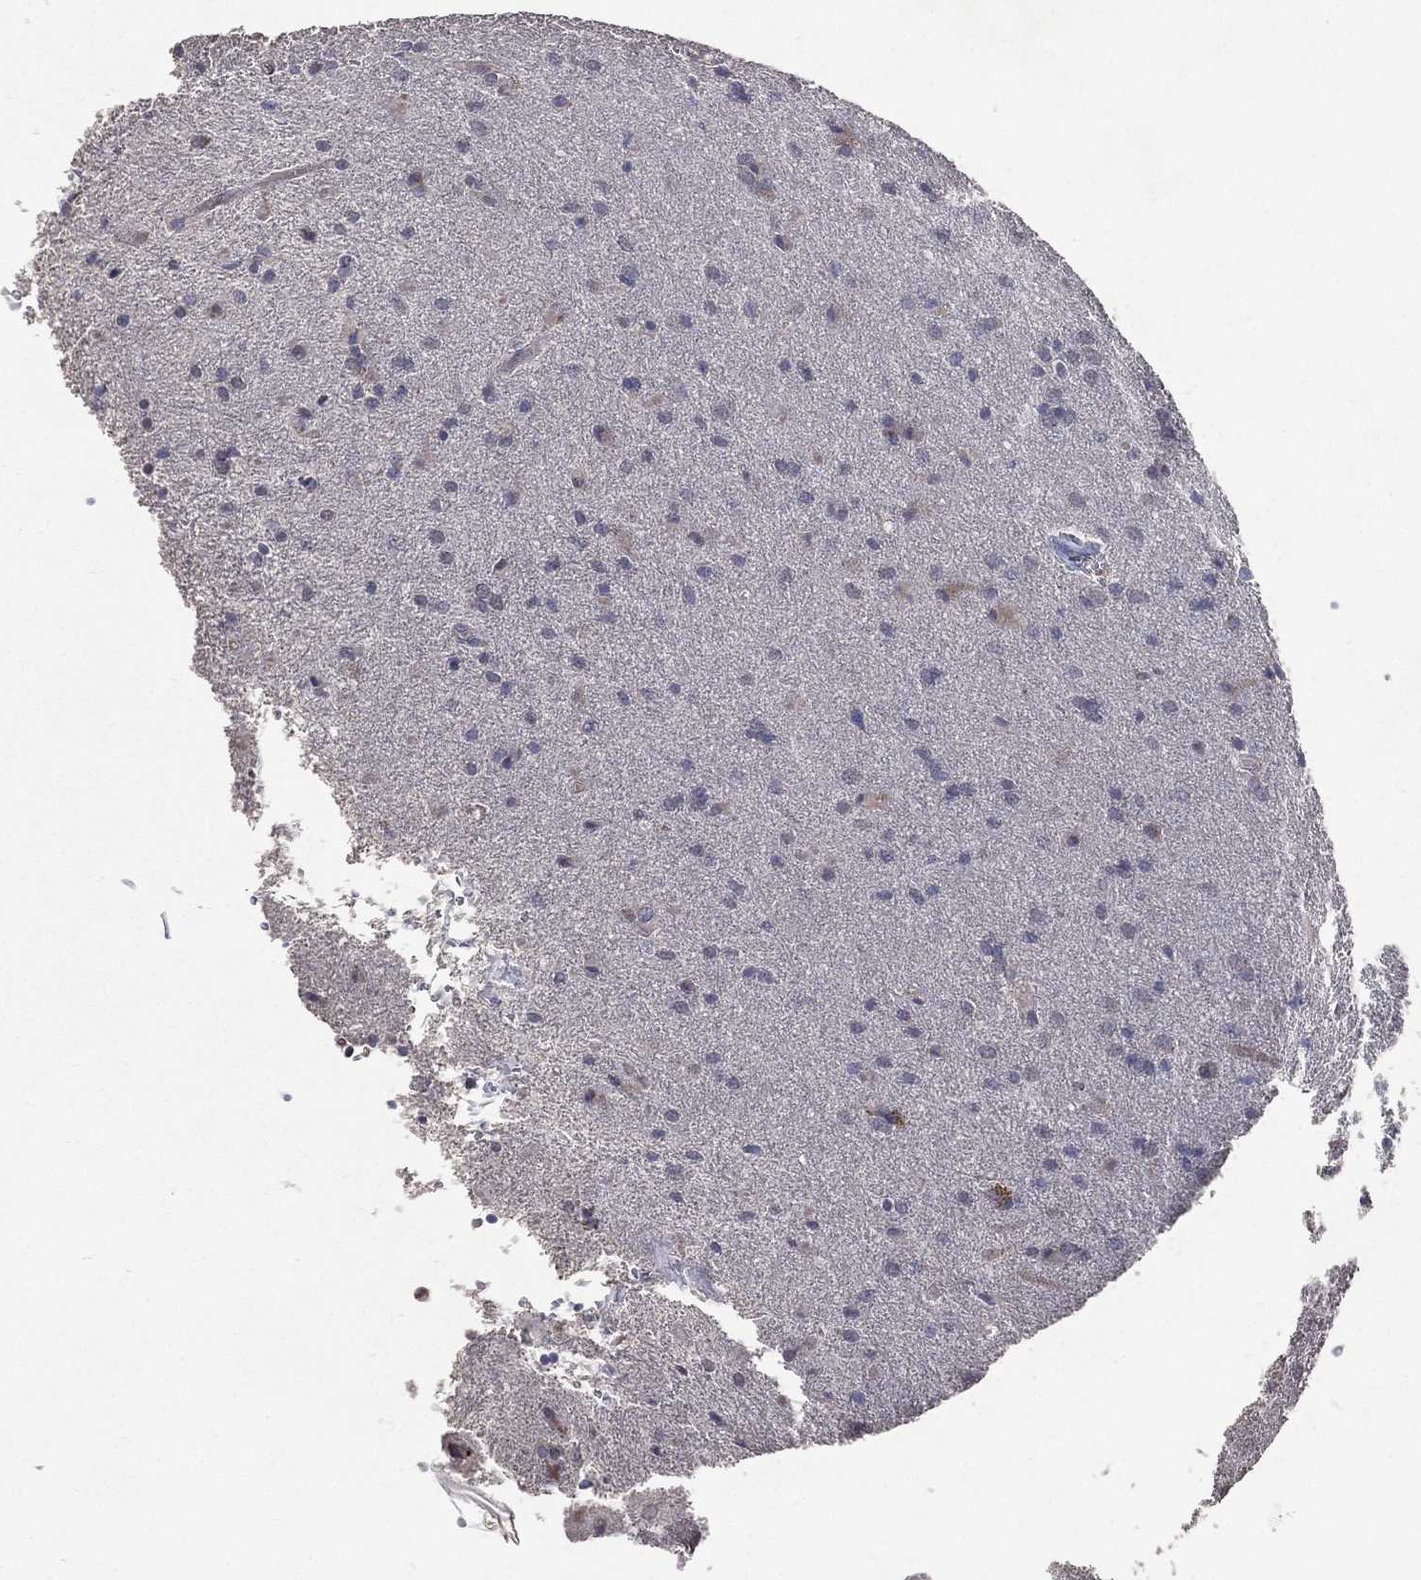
{"staining": {"intensity": "negative", "quantity": "none", "location": "none"}, "tissue": "glioma", "cell_type": "Tumor cells", "image_type": "cancer", "snomed": [{"axis": "morphology", "description": "Glioma, malignant, Low grade"}, {"axis": "topography", "description": "Brain"}], "caption": "Tumor cells are negative for protein expression in human malignant glioma (low-grade).", "gene": "SERPINB2", "patient": {"sex": "male", "age": 58}}